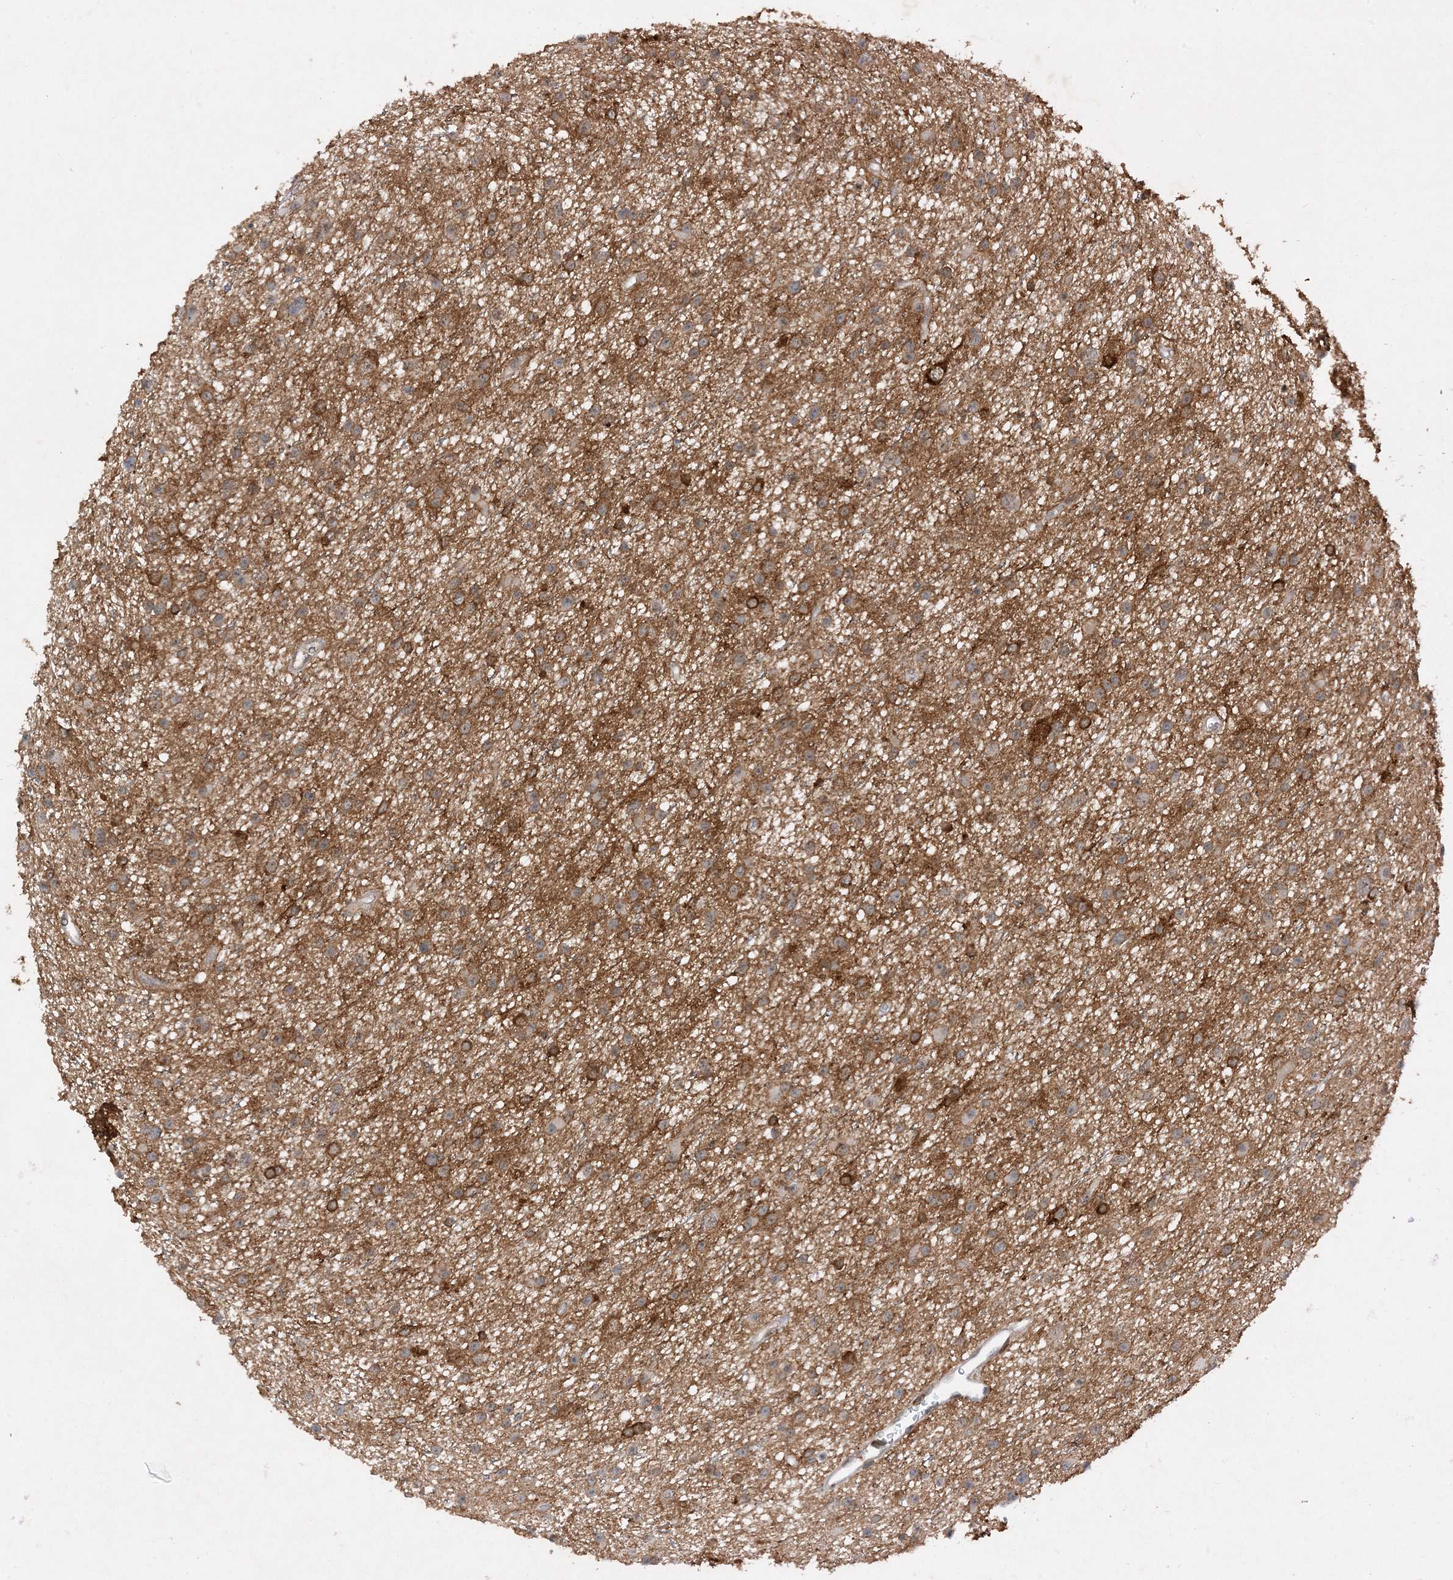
{"staining": {"intensity": "moderate", "quantity": ">75%", "location": "cytoplasmic/membranous"}, "tissue": "glioma", "cell_type": "Tumor cells", "image_type": "cancer", "snomed": [{"axis": "morphology", "description": "Glioma, malignant, Low grade"}, {"axis": "topography", "description": "Cerebral cortex"}], "caption": "Immunohistochemistry (IHC) histopathology image of neoplastic tissue: malignant low-grade glioma stained using immunohistochemistry demonstrates medium levels of moderate protein expression localized specifically in the cytoplasmic/membranous of tumor cells, appearing as a cytoplasmic/membranous brown color.", "gene": "MAST3", "patient": {"sex": "female", "age": 39}}